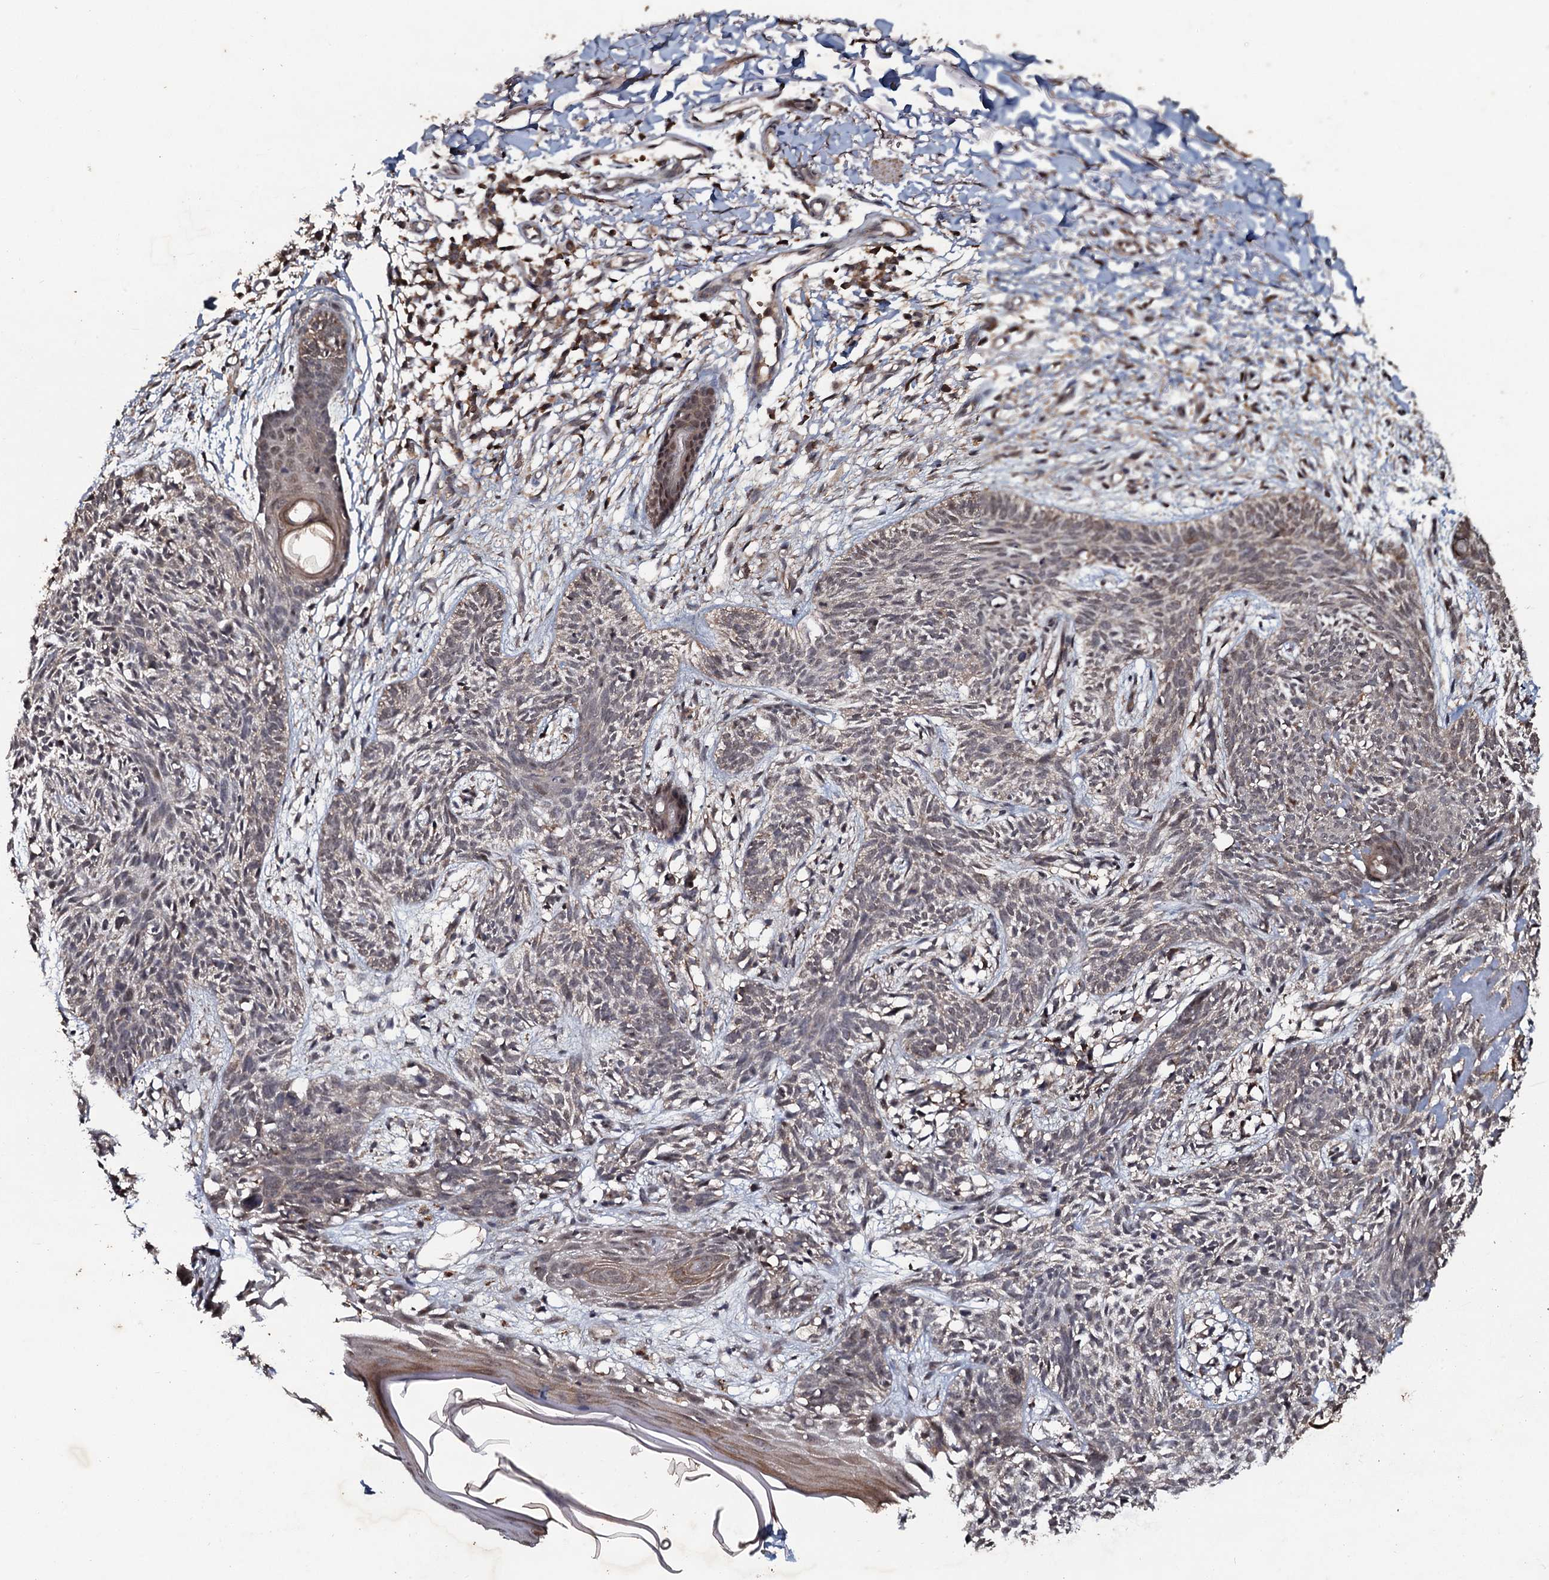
{"staining": {"intensity": "negative", "quantity": "none", "location": "none"}, "tissue": "skin cancer", "cell_type": "Tumor cells", "image_type": "cancer", "snomed": [{"axis": "morphology", "description": "Basal cell carcinoma"}, {"axis": "topography", "description": "Skin"}], "caption": "Skin basal cell carcinoma stained for a protein using immunohistochemistry reveals no positivity tumor cells.", "gene": "ADGRG3", "patient": {"sex": "female", "age": 66}}